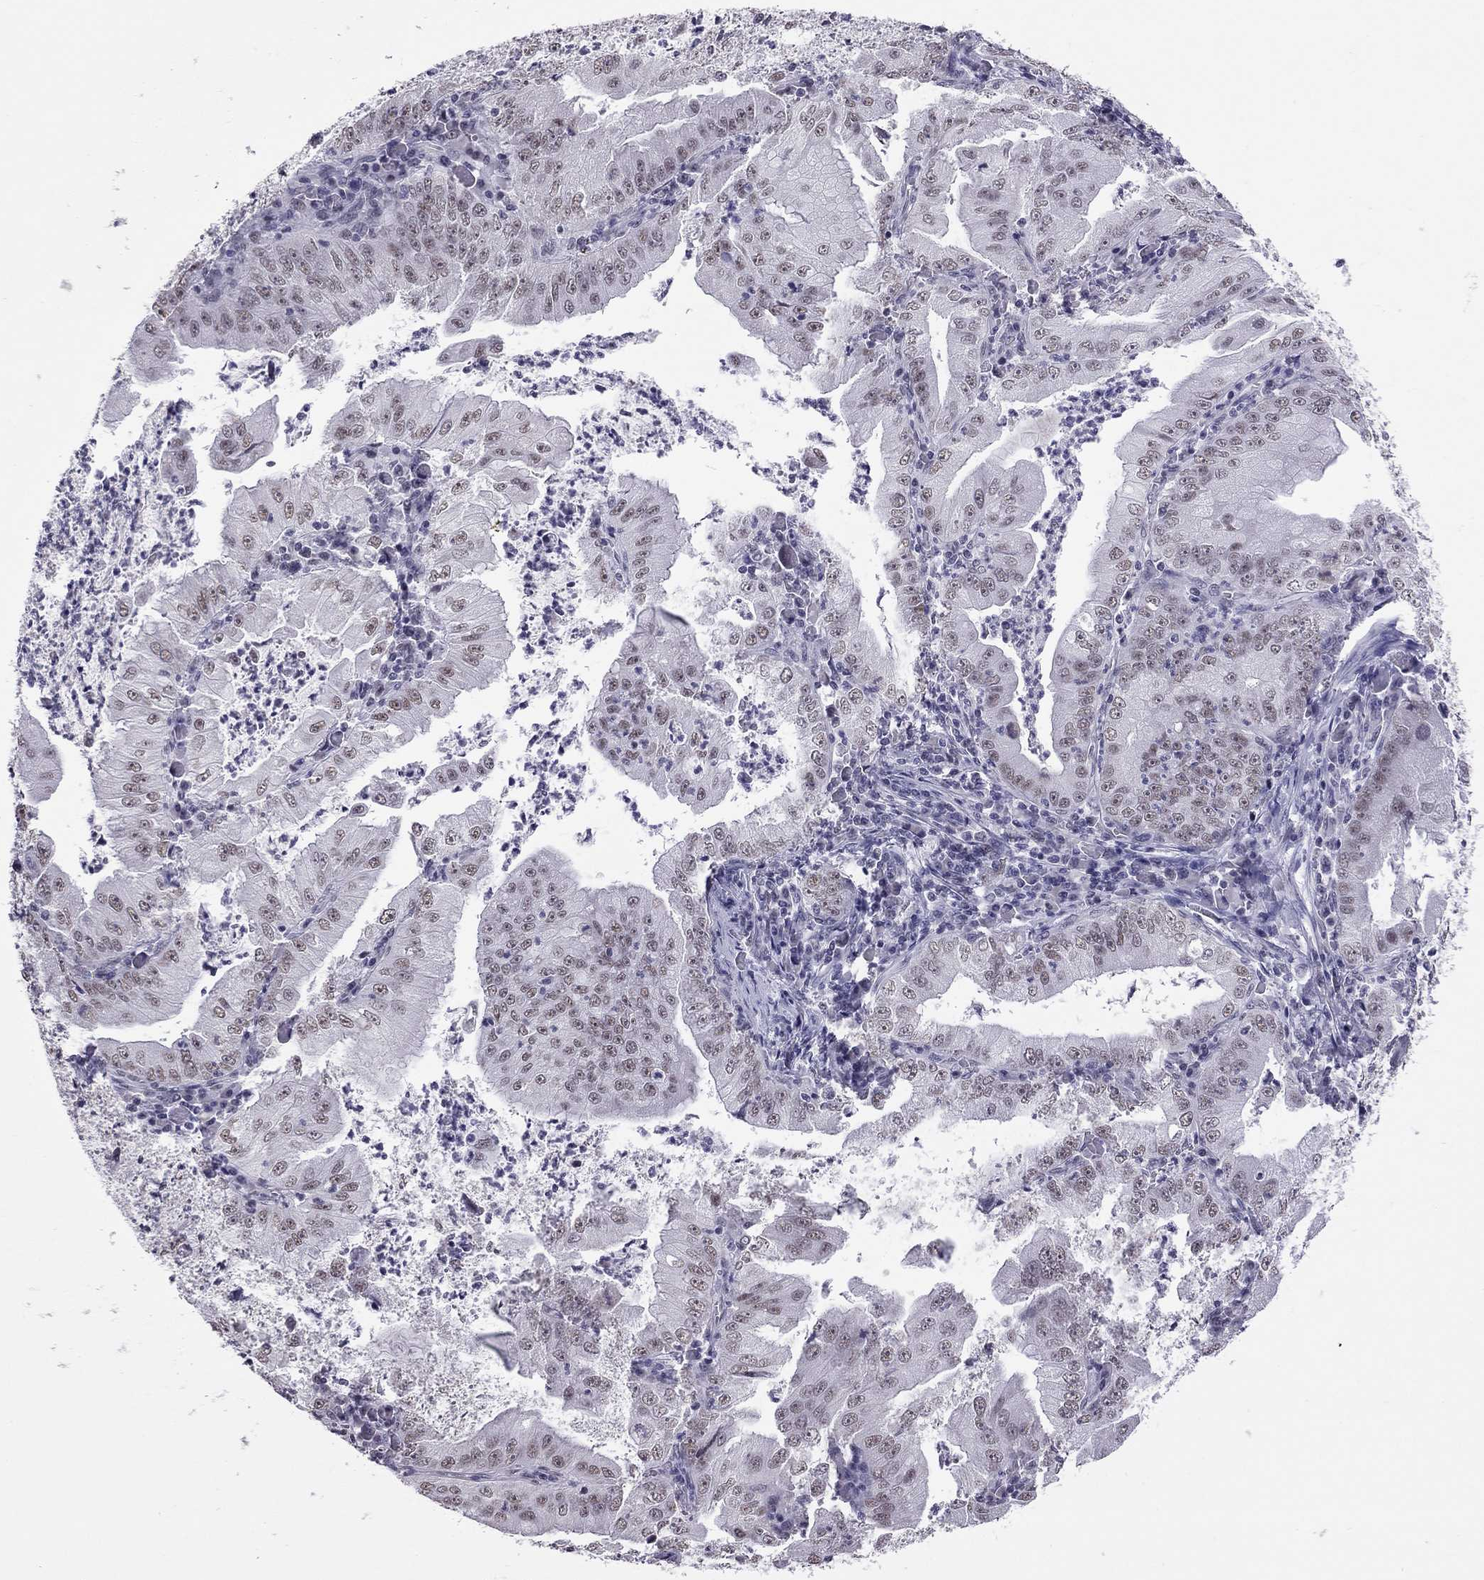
{"staining": {"intensity": "negative", "quantity": "none", "location": "none"}, "tissue": "stomach cancer", "cell_type": "Tumor cells", "image_type": "cancer", "snomed": [{"axis": "morphology", "description": "Adenocarcinoma, NOS"}, {"axis": "topography", "description": "Stomach"}], "caption": "IHC image of neoplastic tissue: stomach cancer (adenocarcinoma) stained with DAB reveals no significant protein positivity in tumor cells. (Stains: DAB IHC with hematoxylin counter stain, Microscopy: brightfield microscopy at high magnification).", "gene": "PPP1R3A", "patient": {"sex": "male", "age": 76}}